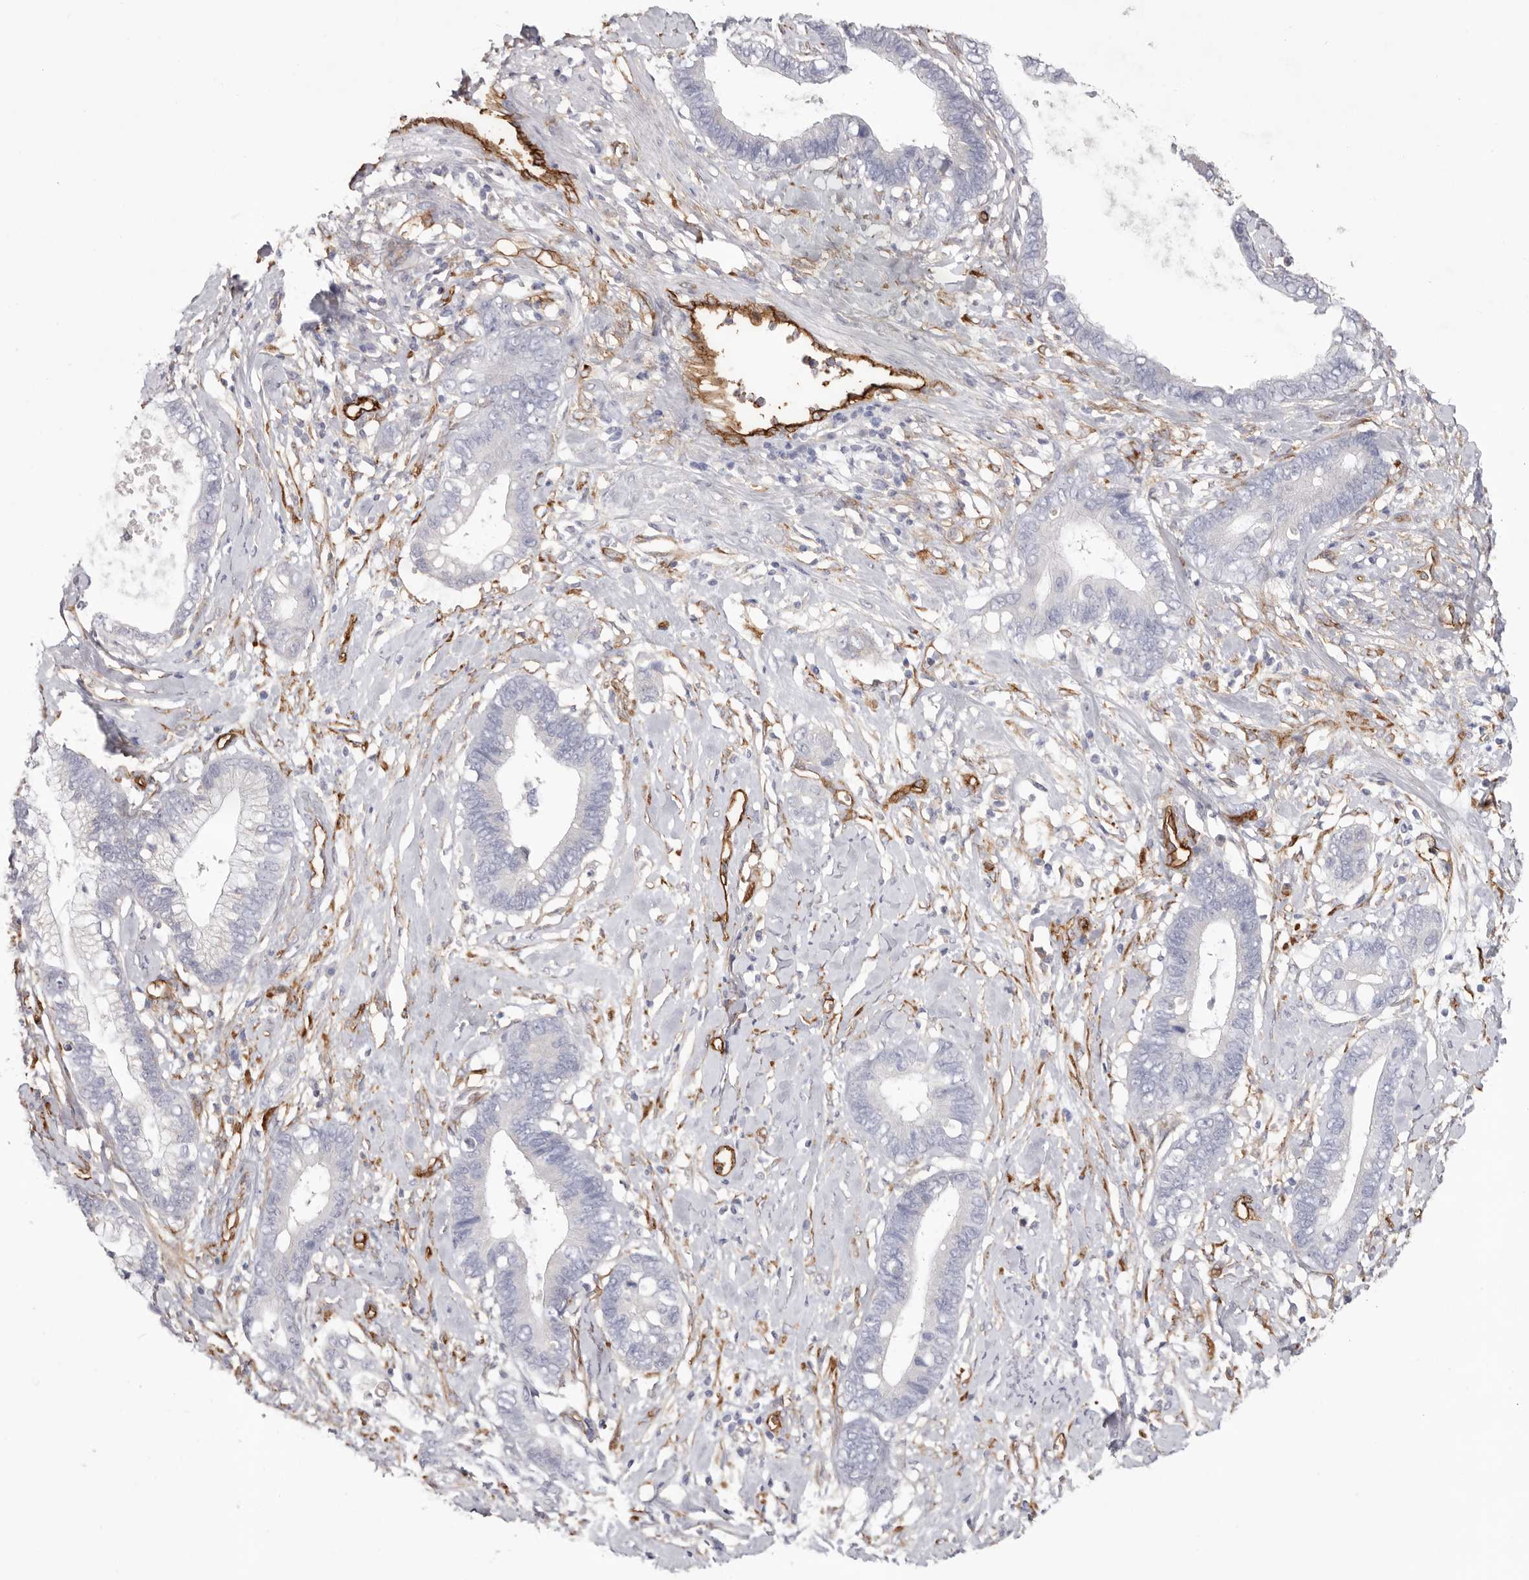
{"staining": {"intensity": "negative", "quantity": "none", "location": "none"}, "tissue": "cervical cancer", "cell_type": "Tumor cells", "image_type": "cancer", "snomed": [{"axis": "morphology", "description": "Adenocarcinoma, NOS"}, {"axis": "topography", "description": "Cervix"}], "caption": "A high-resolution histopathology image shows immunohistochemistry staining of cervical cancer (adenocarcinoma), which reveals no significant expression in tumor cells. (DAB (3,3'-diaminobenzidine) IHC, high magnification).", "gene": "LRRC66", "patient": {"sex": "female", "age": 44}}